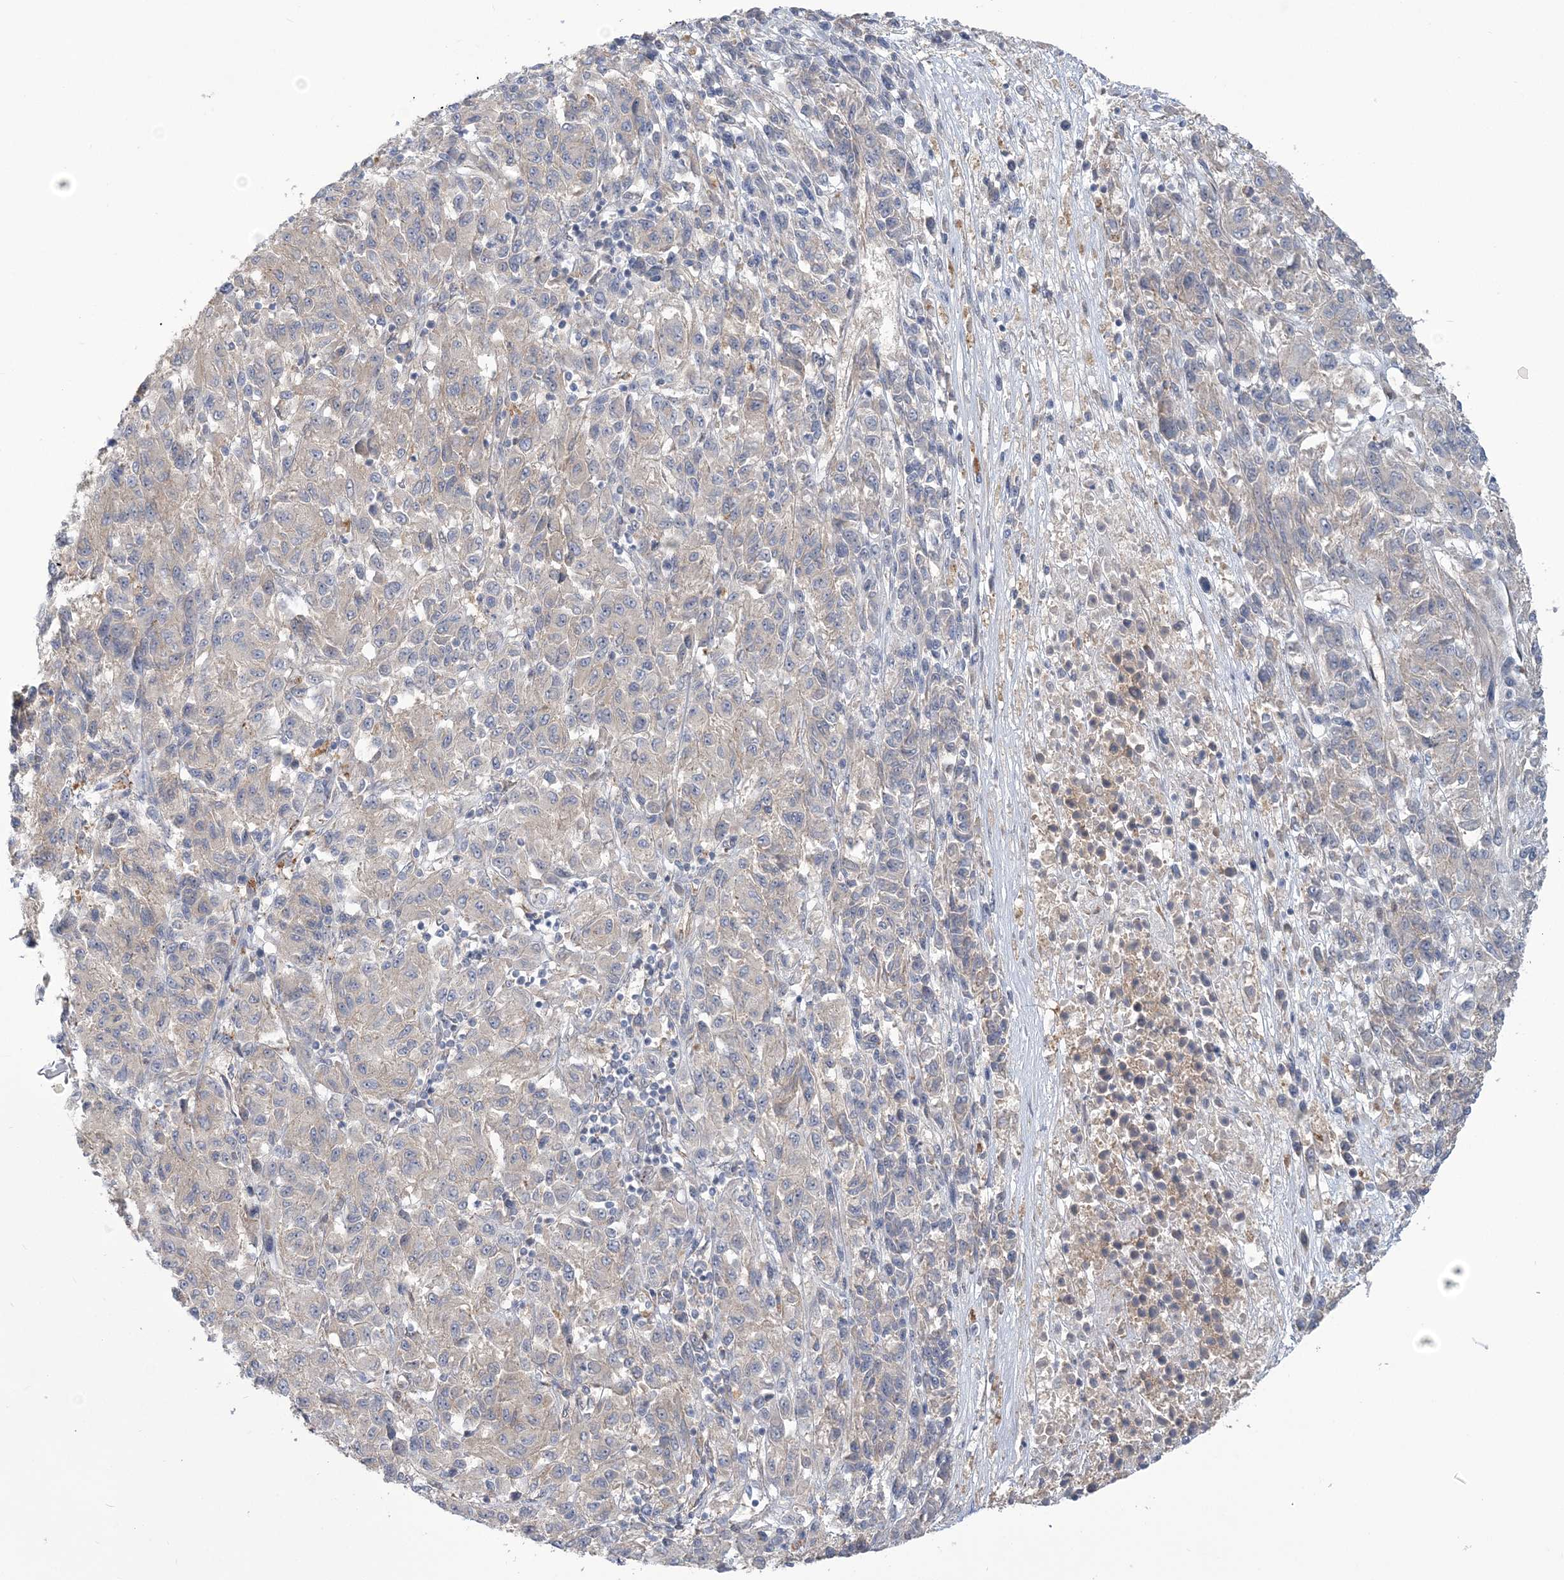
{"staining": {"intensity": "negative", "quantity": "none", "location": "none"}, "tissue": "melanoma", "cell_type": "Tumor cells", "image_type": "cancer", "snomed": [{"axis": "morphology", "description": "Malignant melanoma, Metastatic site"}, {"axis": "topography", "description": "Lung"}], "caption": "An immunohistochemistry (IHC) photomicrograph of malignant melanoma (metastatic site) is shown. There is no staining in tumor cells of malignant melanoma (metastatic site).", "gene": "RAI14", "patient": {"sex": "male", "age": 64}}